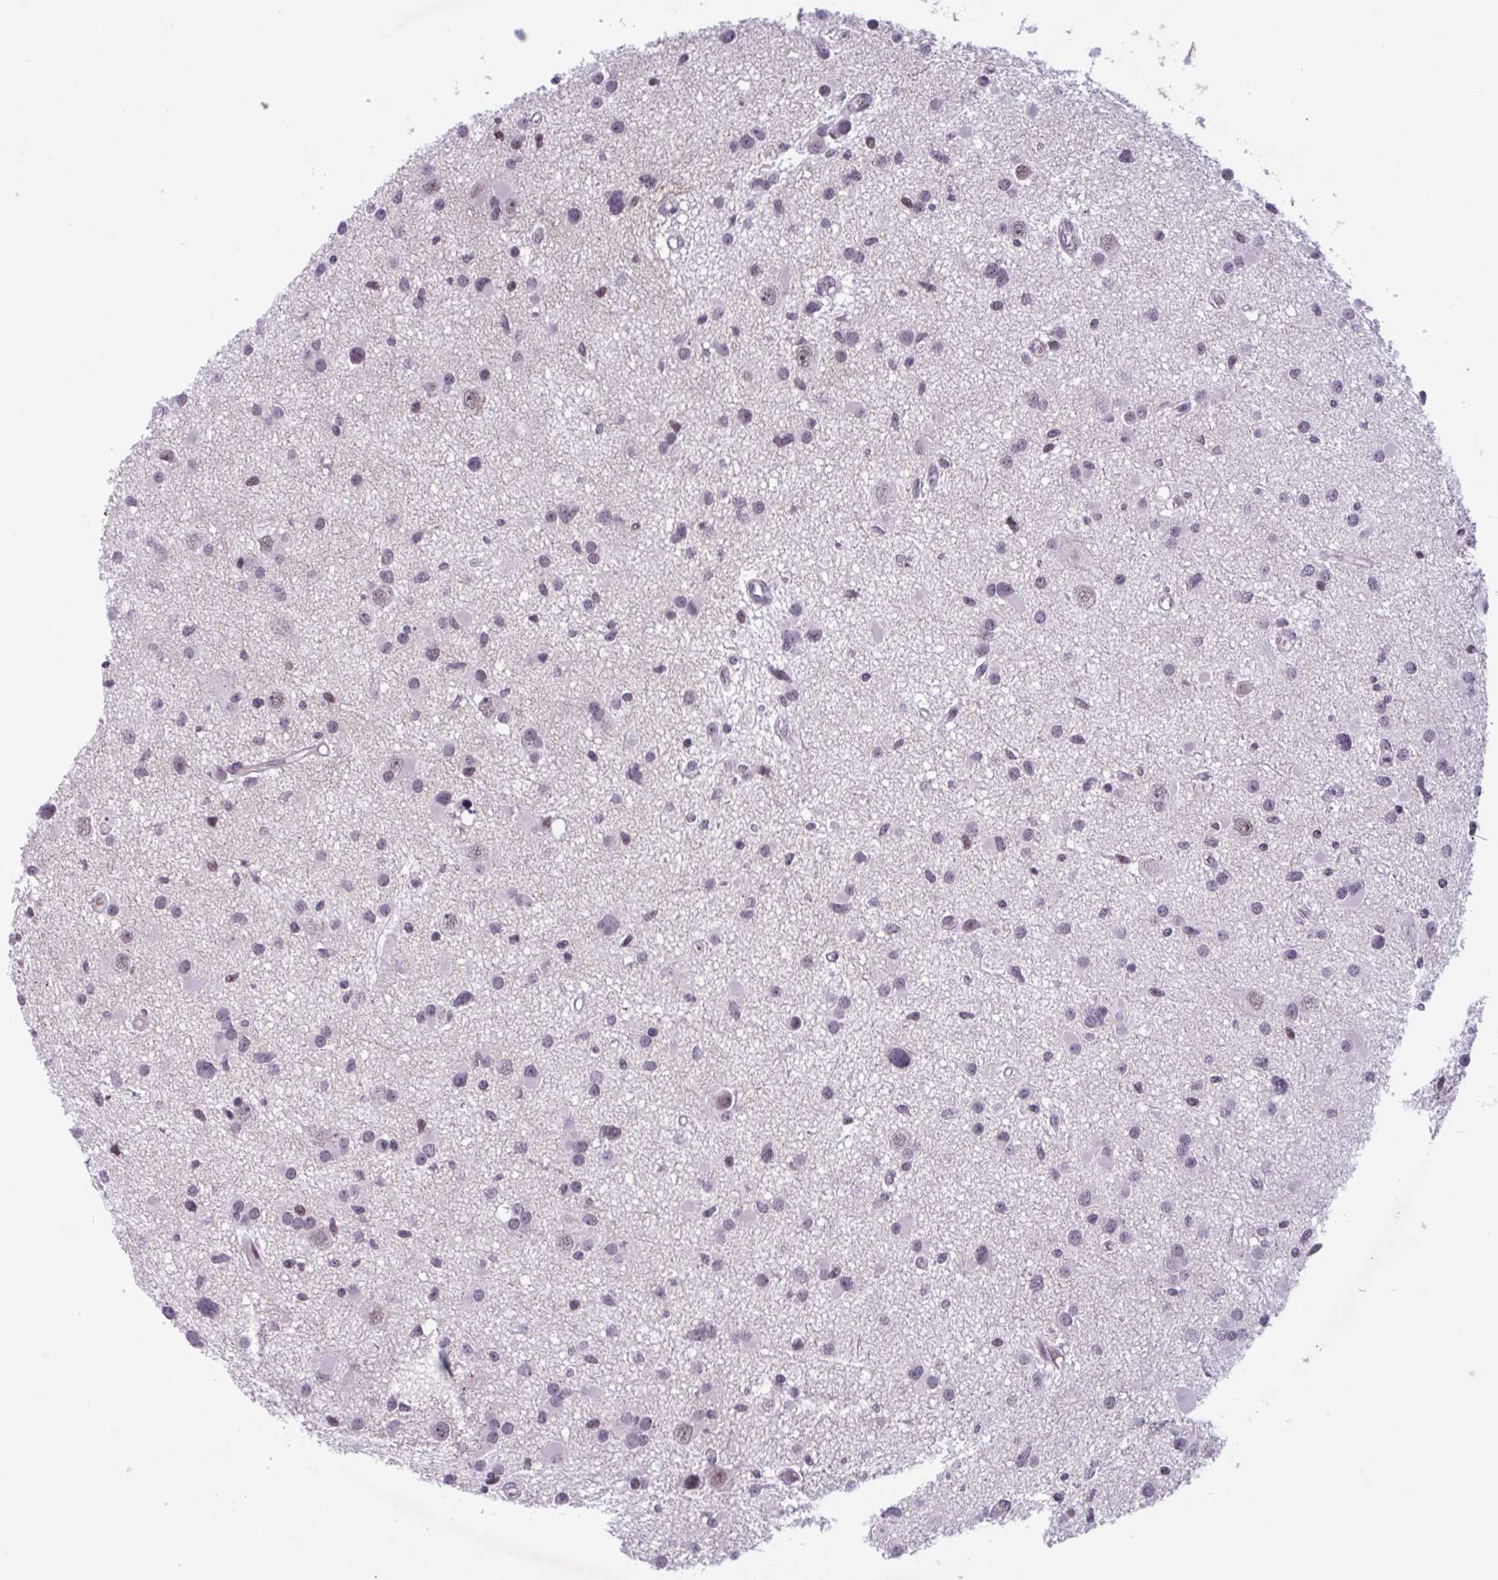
{"staining": {"intensity": "weak", "quantity": "<25%", "location": "nuclear"}, "tissue": "glioma", "cell_type": "Tumor cells", "image_type": "cancer", "snomed": [{"axis": "morphology", "description": "Glioma, malignant, High grade"}, {"axis": "topography", "description": "Brain"}], "caption": "Immunohistochemical staining of malignant high-grade glioma demonstrates no significant staining in tumor cells. (IHC, brightfield microscopy, high magnification).", "gene": "TTC7B", "patient": {"sex": "male", "age": 54}}